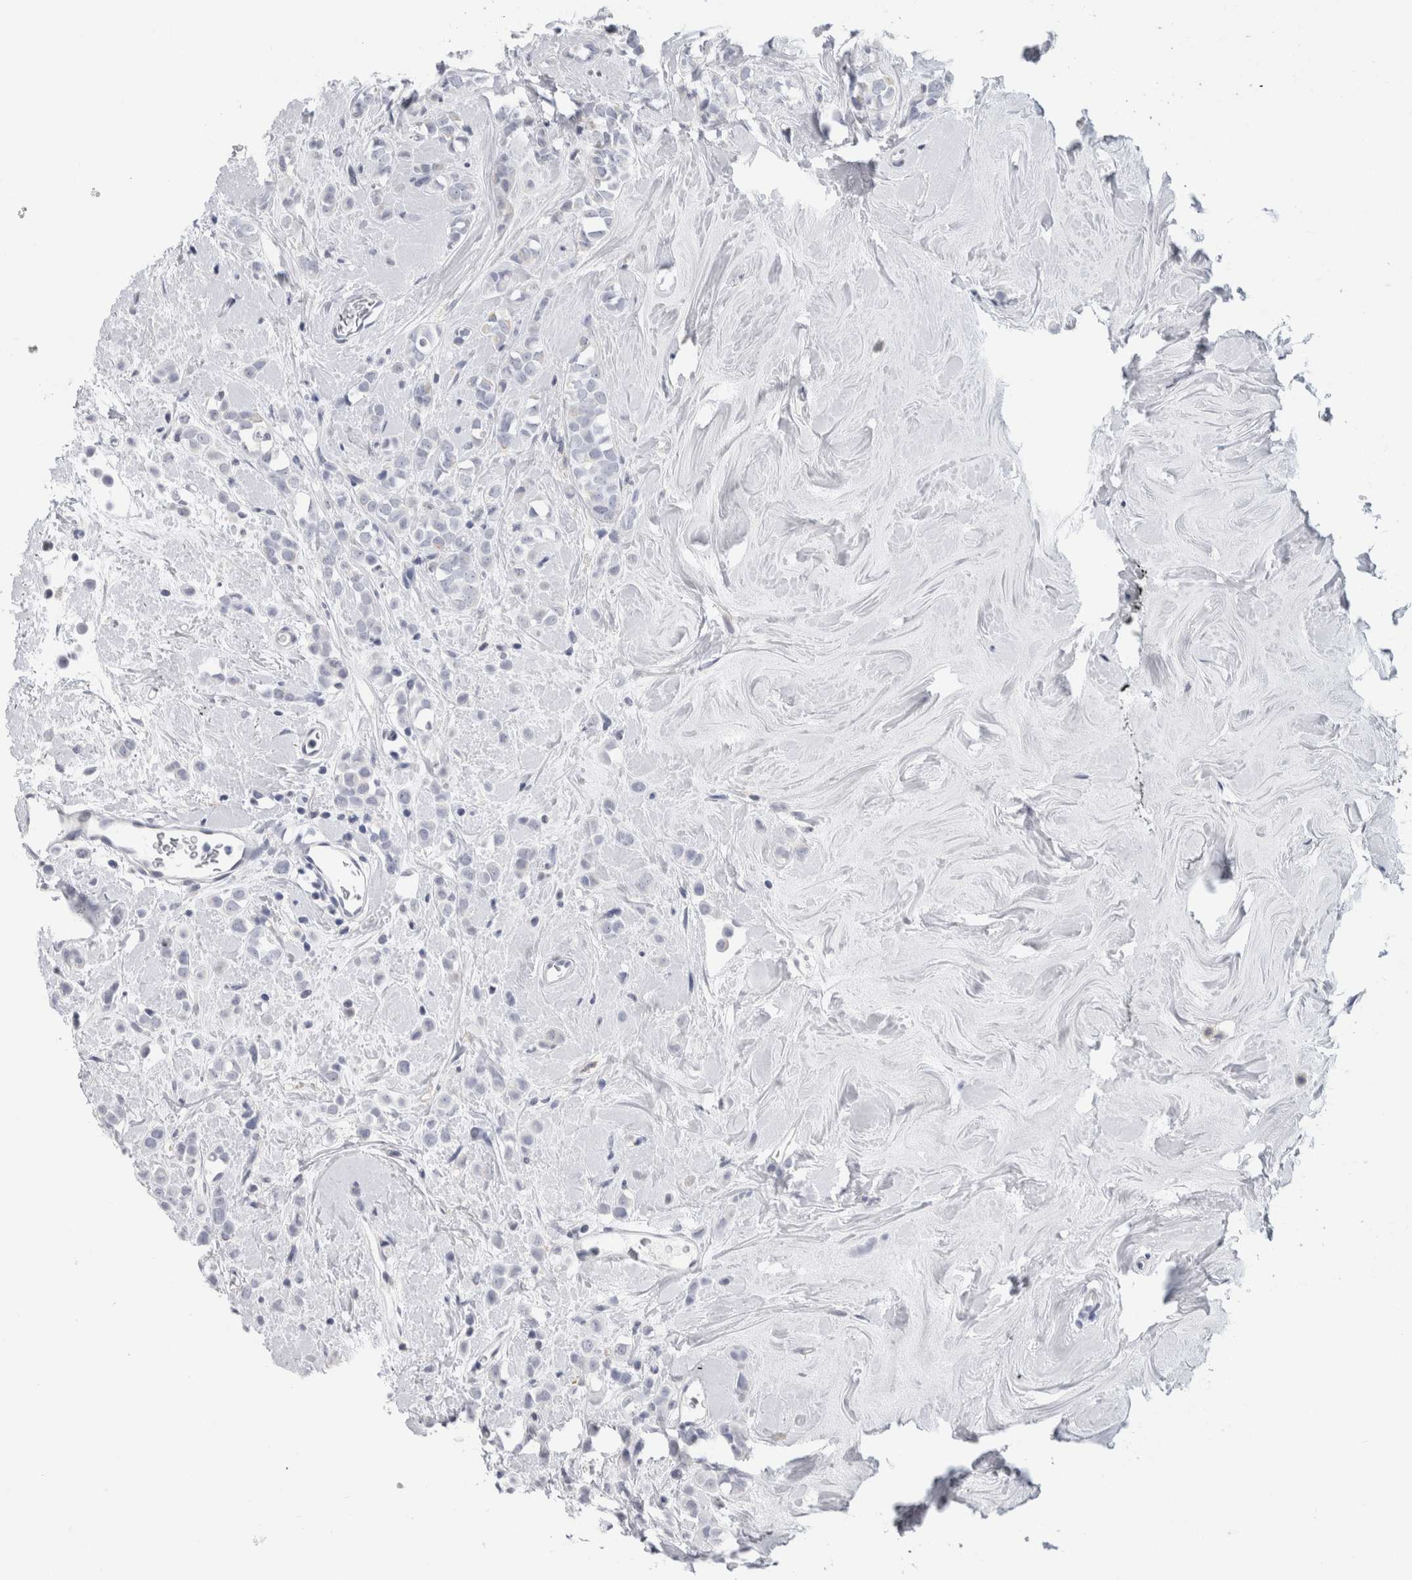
{"staining": {"intensity": "negative", "quantity": "none", "location": "none"}, "tissue": "breast cancer", "cell_type": "Tumor cells", "image_type": "cancer", "snomed": [{"axis": "morphology", "description": "Lobular carcinoma"}, {"axis": "topography", "description": "Breast"}], "caption": "High power microscopy micrograph of an immunohistochemistry (IHC) micrograph of breast cancer, revealing no significant expression in tumor cells.", "gene": "DNAJC24", "patient": {"sex": "female", "age": 47}}